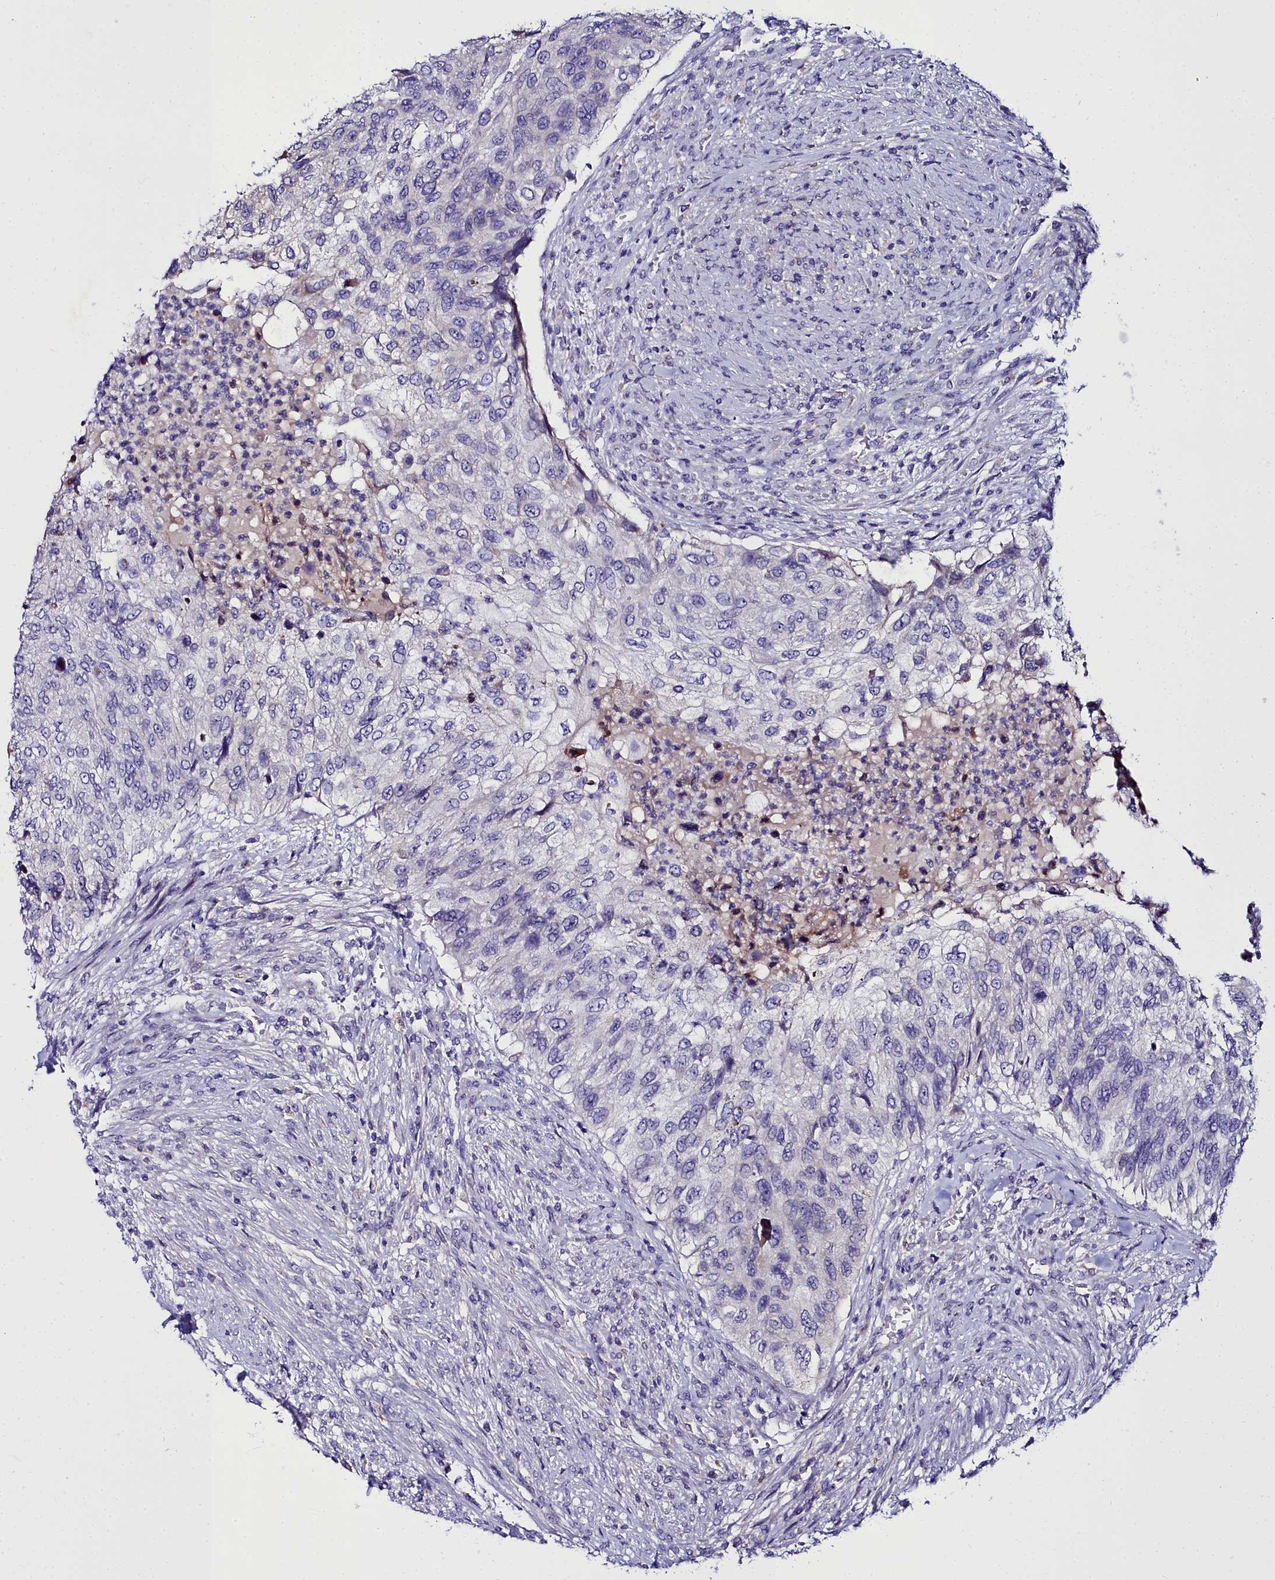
{"staining": {"intensity": "negative", "quantity": "none", "location": "none"}, "tissue": "urothelial cancer", "cell_type": "Tumor cells", "image_type": "cancer", "snomed": [{"axis": "morphology", "description": "Urothelial carcinoma, High grade"}, {"axis": "topography", "description": "Urinary bladder"}], "caption": "Immunohistochemical staining of human urothelial cancer displays no significant positivity in tumor cells.", "gene": "ELAPOR2", "patient": {"sex": "female", "age": 60}}